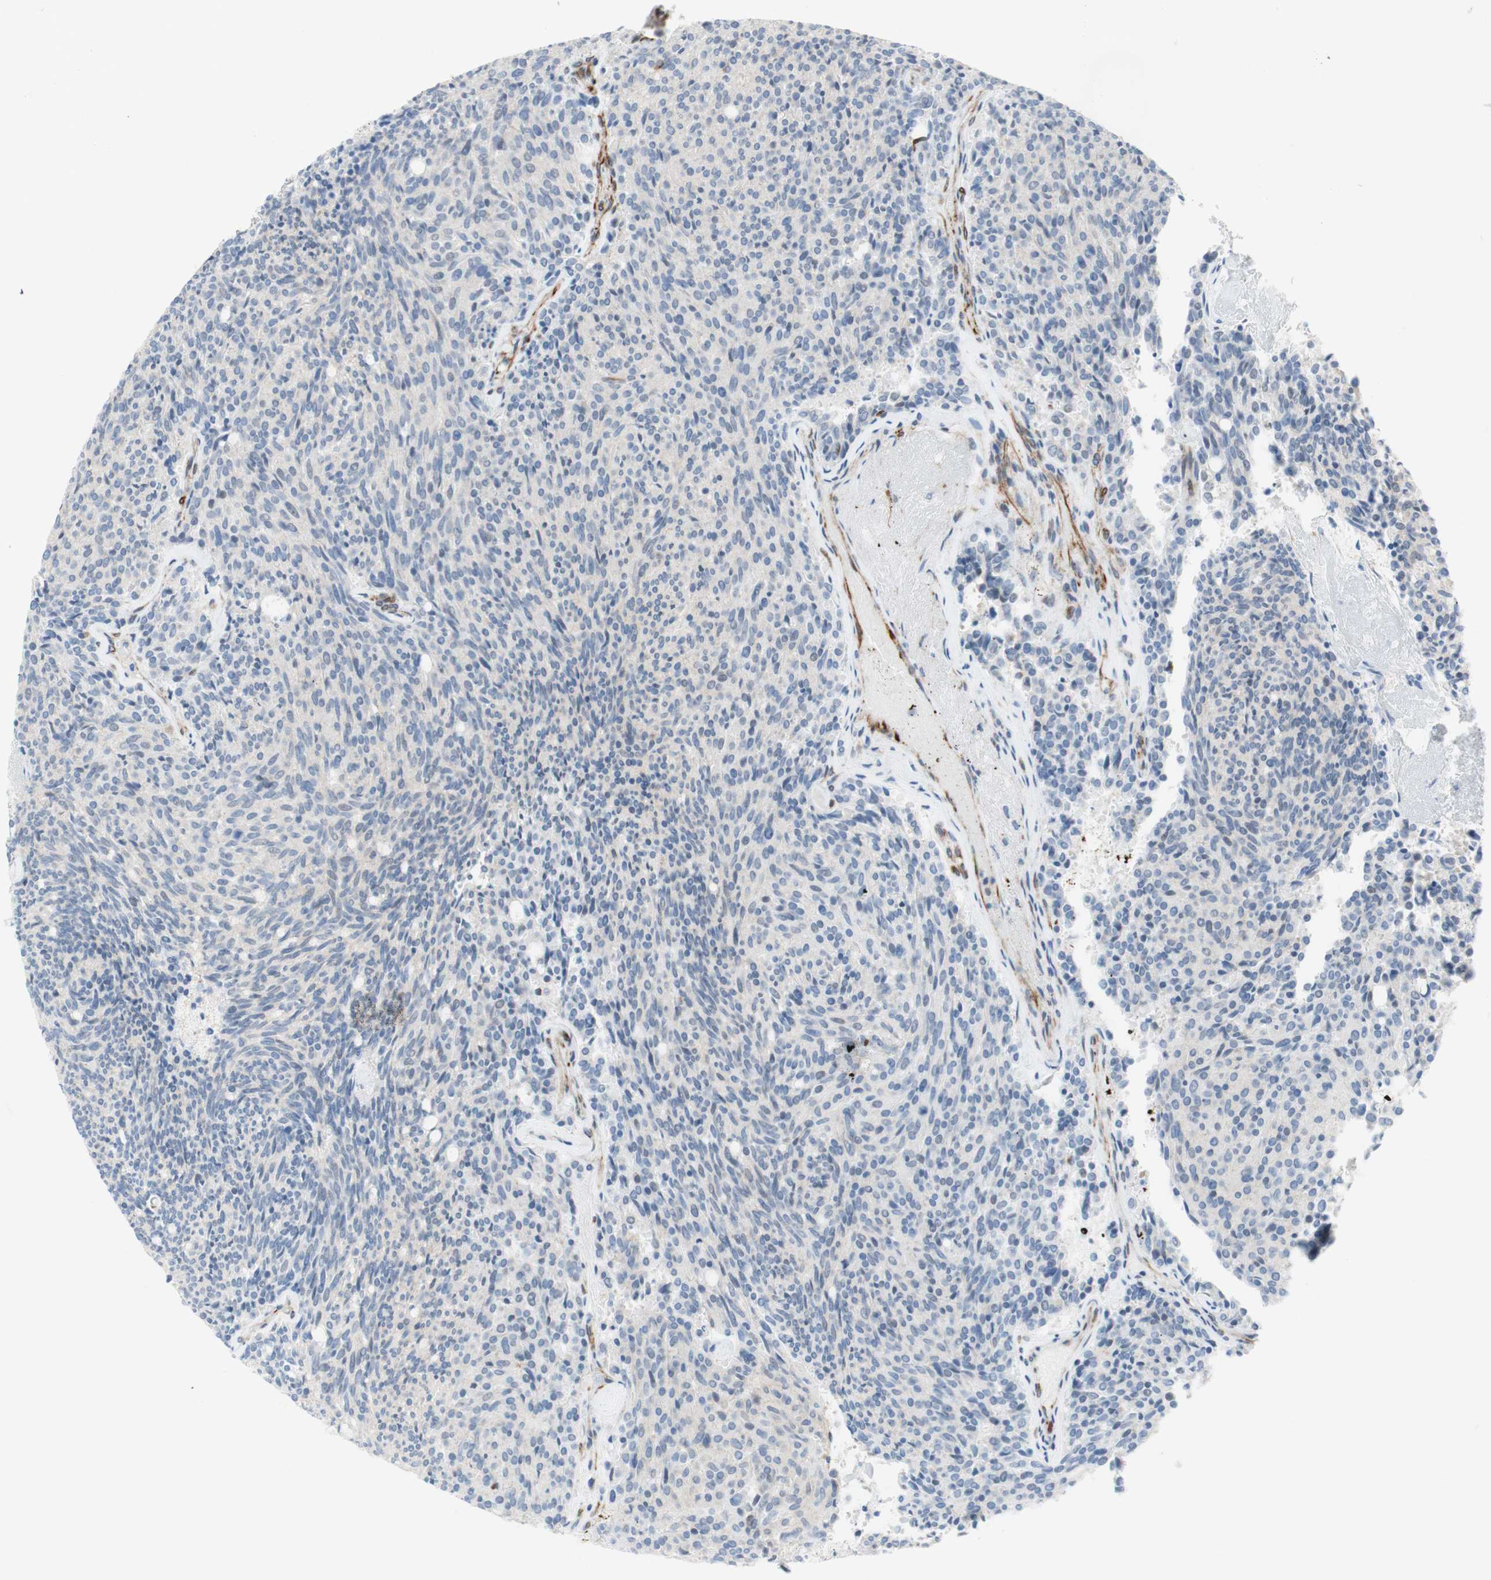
{"staining": {"intensity": "negative", "quantity": "none", "location": "none"}, "tissue": "carcinoid", "cell_type": "Tumor cells", "image_type": "cancer", "snomed": [{"axis": "morphology", "description": "Carcinoid, malignant, NOS"}, {"axis": "topography", "description": "Pancreas"}], "caption": "The IHC histopathology image has no significant positivity in tumor cells of carcinoid (malignant) tissue. (DAB (3,3'-diaminobenzidine) immunohistochemistry (IHC) with hematoxylin counter stain).", "gene": "POU2AF1", "patient": {"sex": "female", "age": 54}}